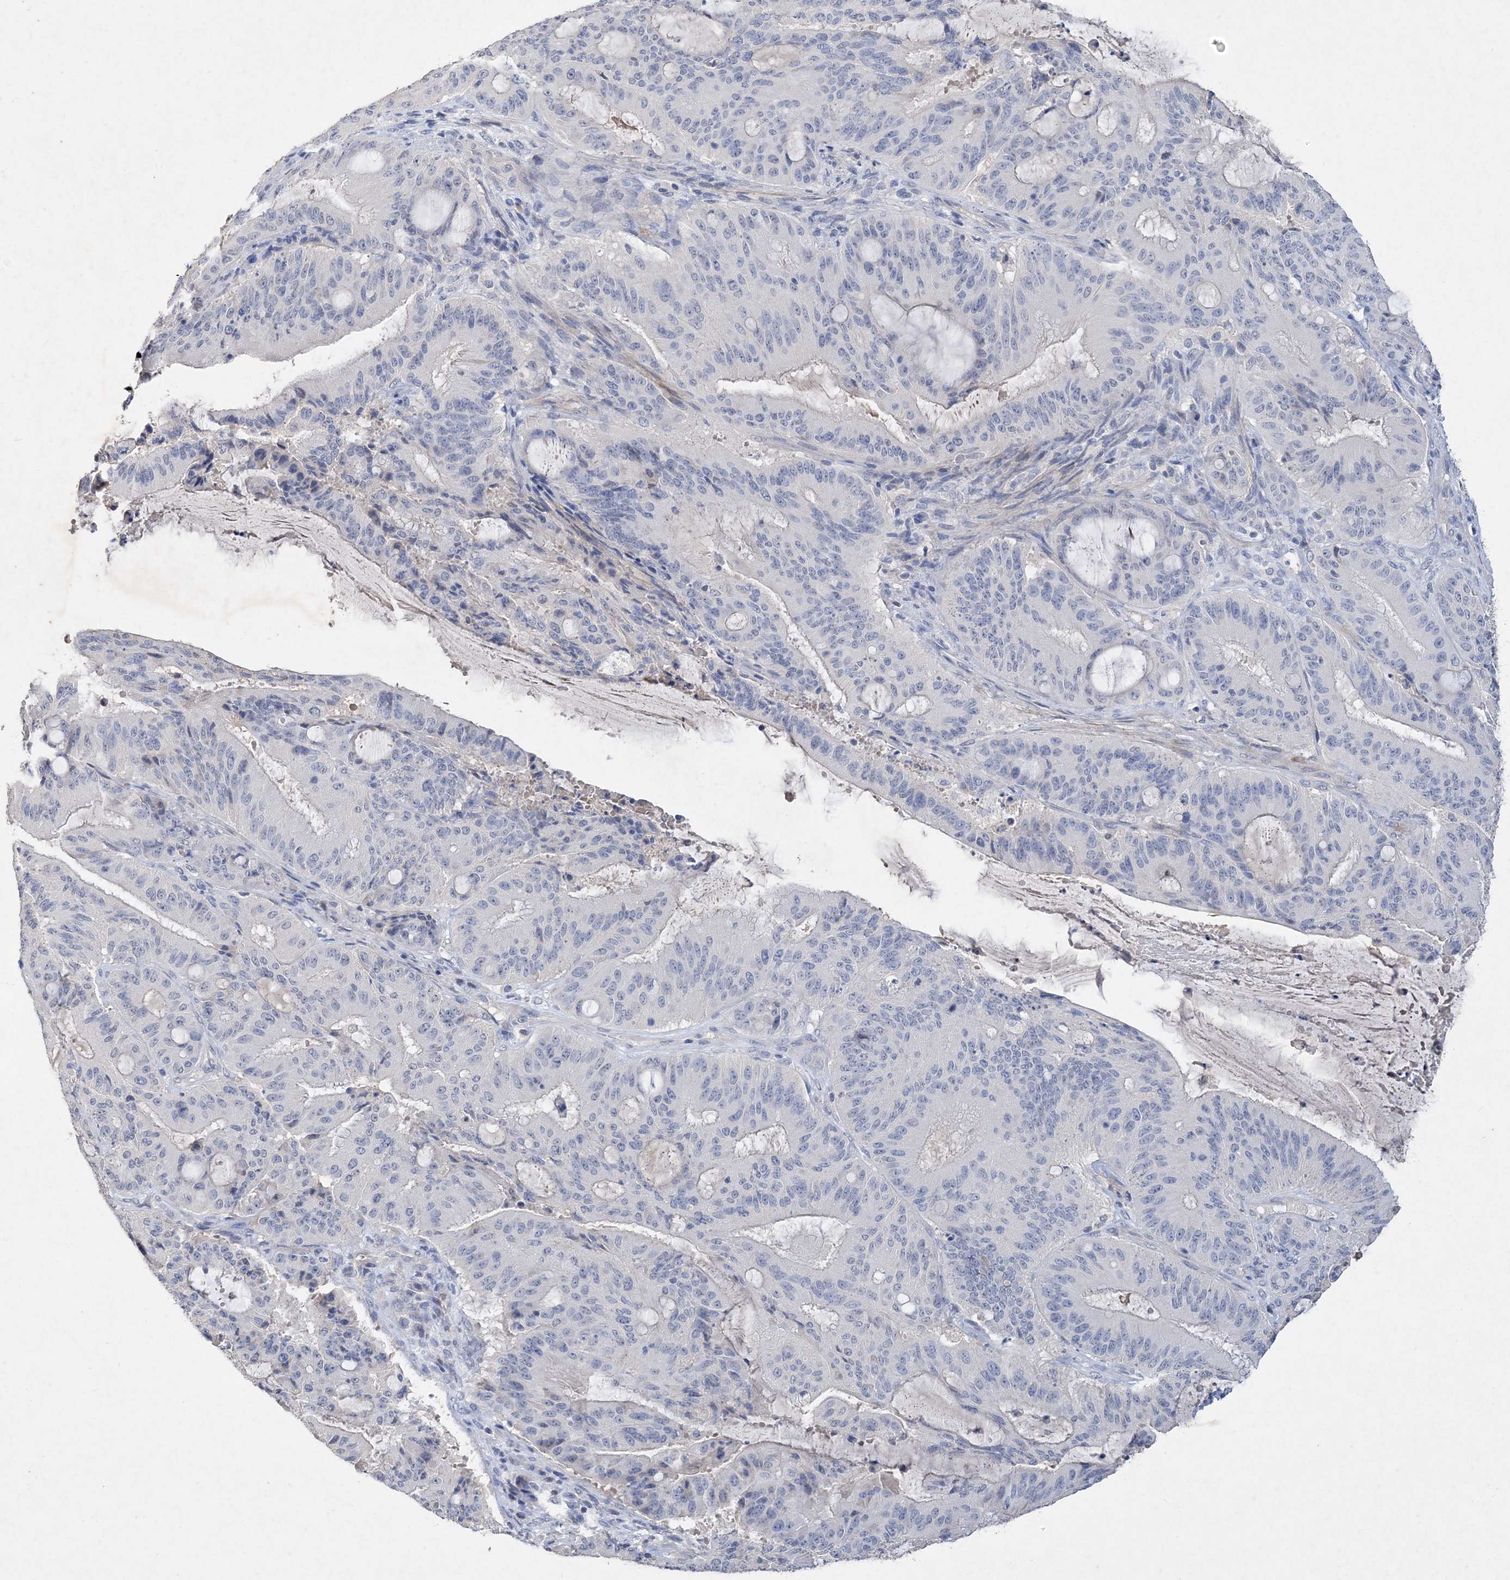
{"staining": {"intensity": "negative", "quantity": "none", "location": "none"}, "tissue": "liver cancer", "cell_type": "Tumor cells", "image_type": "cancer", "snomed": [{"axis": "morphology", "description": "Normal tissue, NOS"}, {"axis": "morphology", "description": "Cholangiocarcinoma"}, {"axis": "topography", "description": "Liver"}, {"axis": "topography", "description": "Peripheral nerve tissue"}], "caption": "DAB immunohistochemical staining of liver cancer demonstrates no significant staining in tumor cells.", "gene": "C11orf58", "patient": {"sex": "female", "age": 73}}